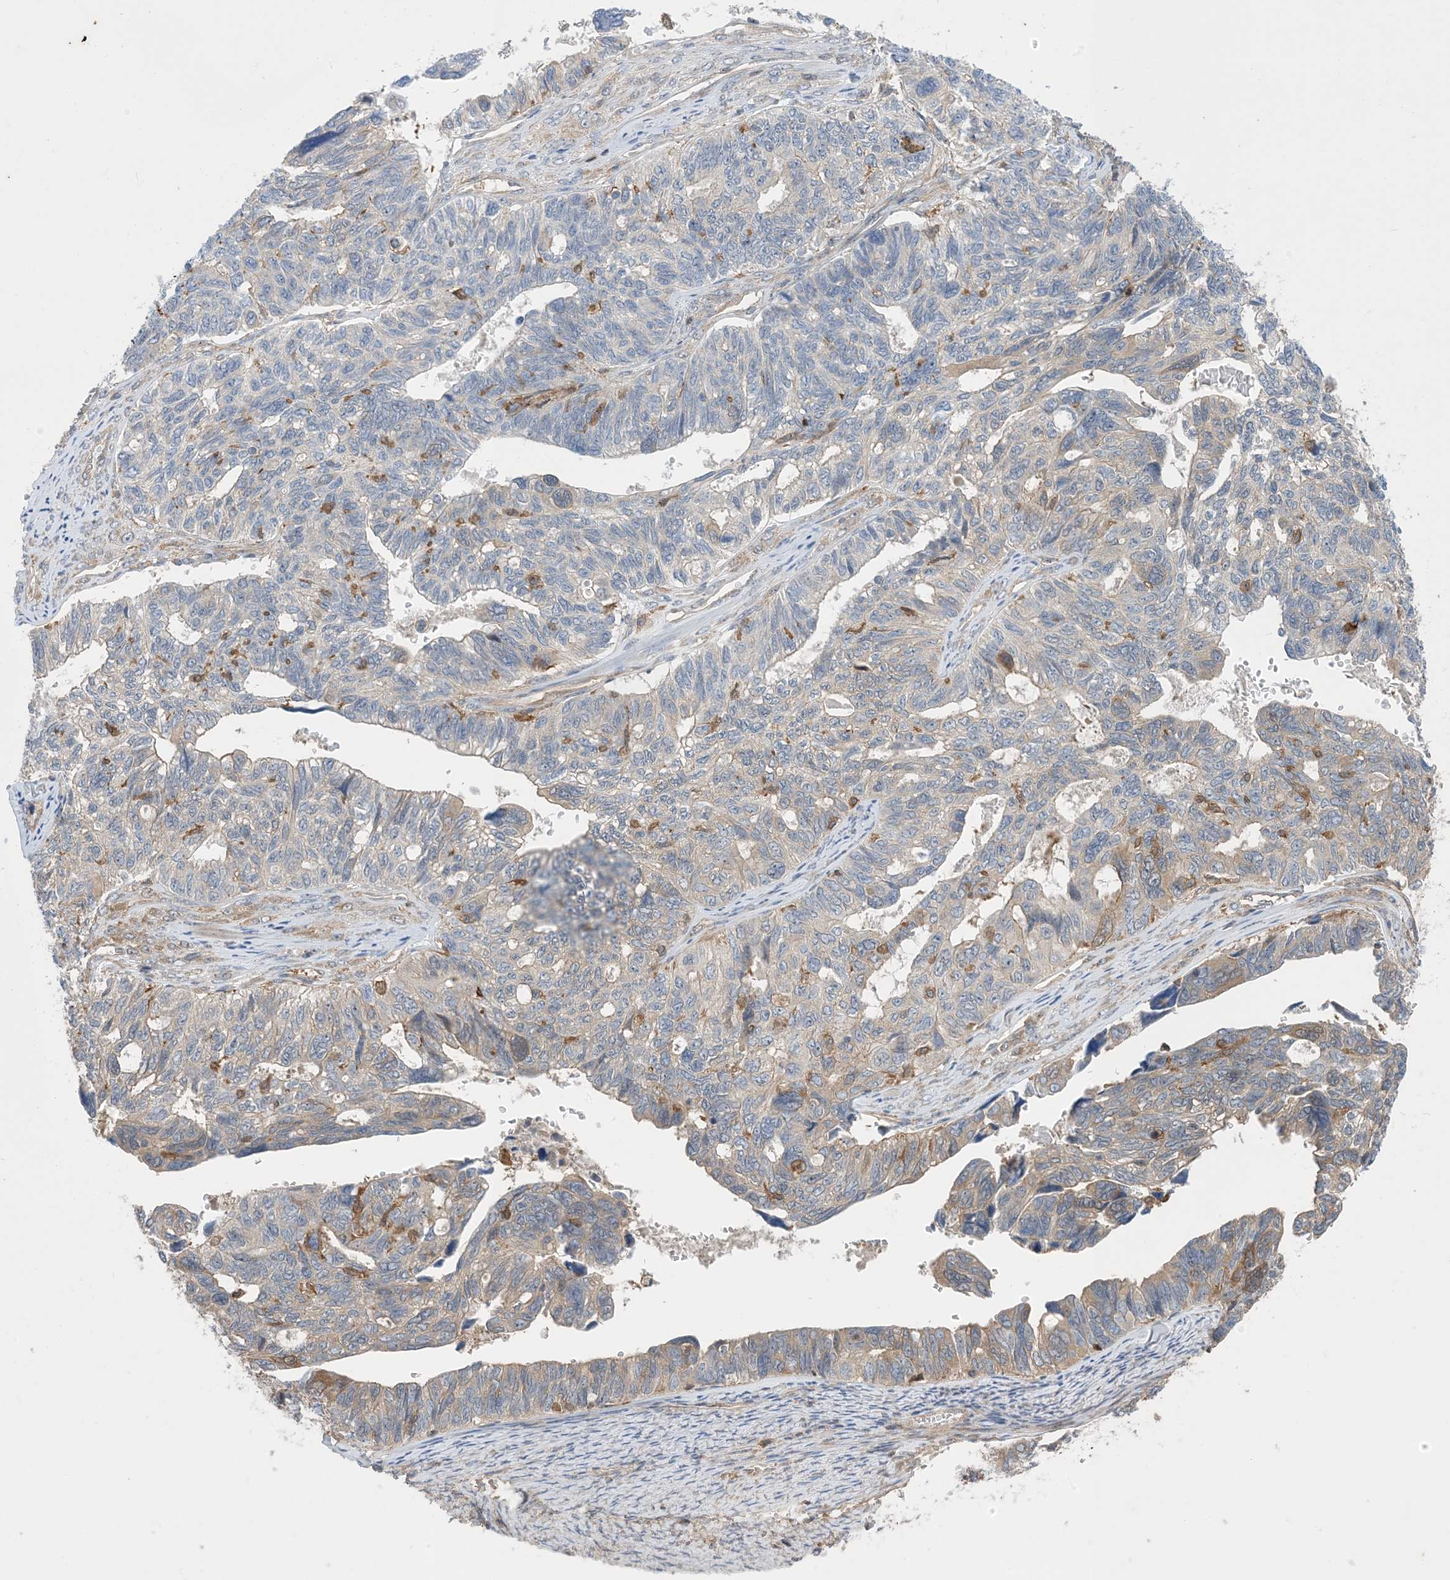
{"staining": {"intensity": "weak", "quantity": "<25%", "location": "cytoplasmic/membranous"}, "tissue": "ovarian cancer", "cell_type": "Tumor cells", "image_type": "cancer", "snomed": [{"axis": "morphology", "description": "Cystadenocarcinoma, serous, NOS"}, {"axis": "topography", "description": "Ovary"}], "caption": "There is no significant positivity in tumor cells of ovarian serous cystadenocarcinoma.", "gene": "HS1BP3", "patient": {"sex": "female", "age": 79}}